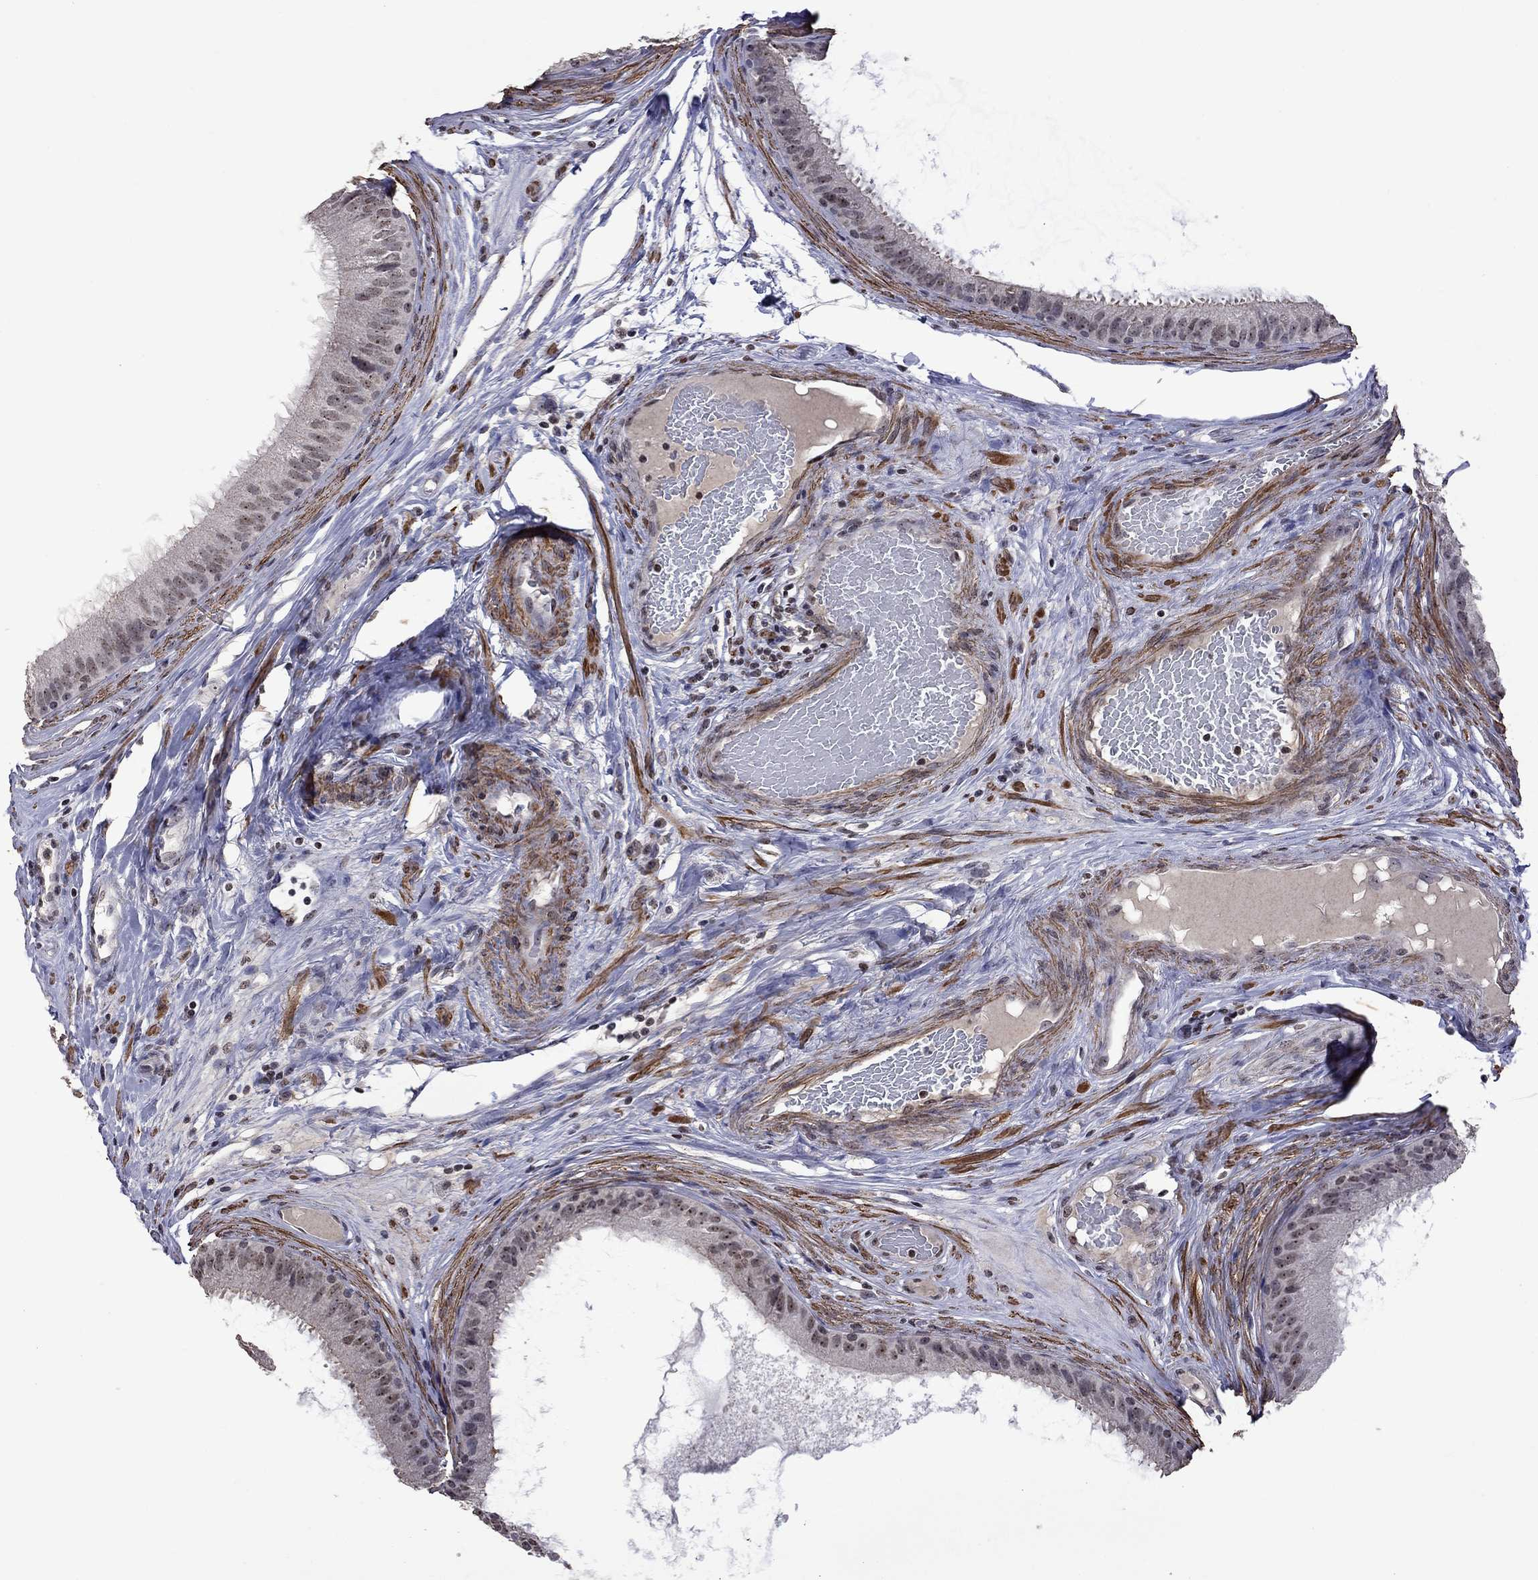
{"staining": {"intensity": "weak", "quantity": "<25%", "location": "nuclear"}, "tissue": "epididymis", "cell_type": "Glandular cells", "image_type": "normal", "snomed": [{"axis": "morphology", "description": "Normal tissue, NOS"}, {"axis": "topography", "description": "Epididymis"}], "caption": "There is no significant positivity in glandular cells of epididymis. (Brightfield microscopy of DAB immunohistochemistry (IHC) at high magnification).", "gene": "SPOUT1", "patient": {"sex": "male", "age": 59}}